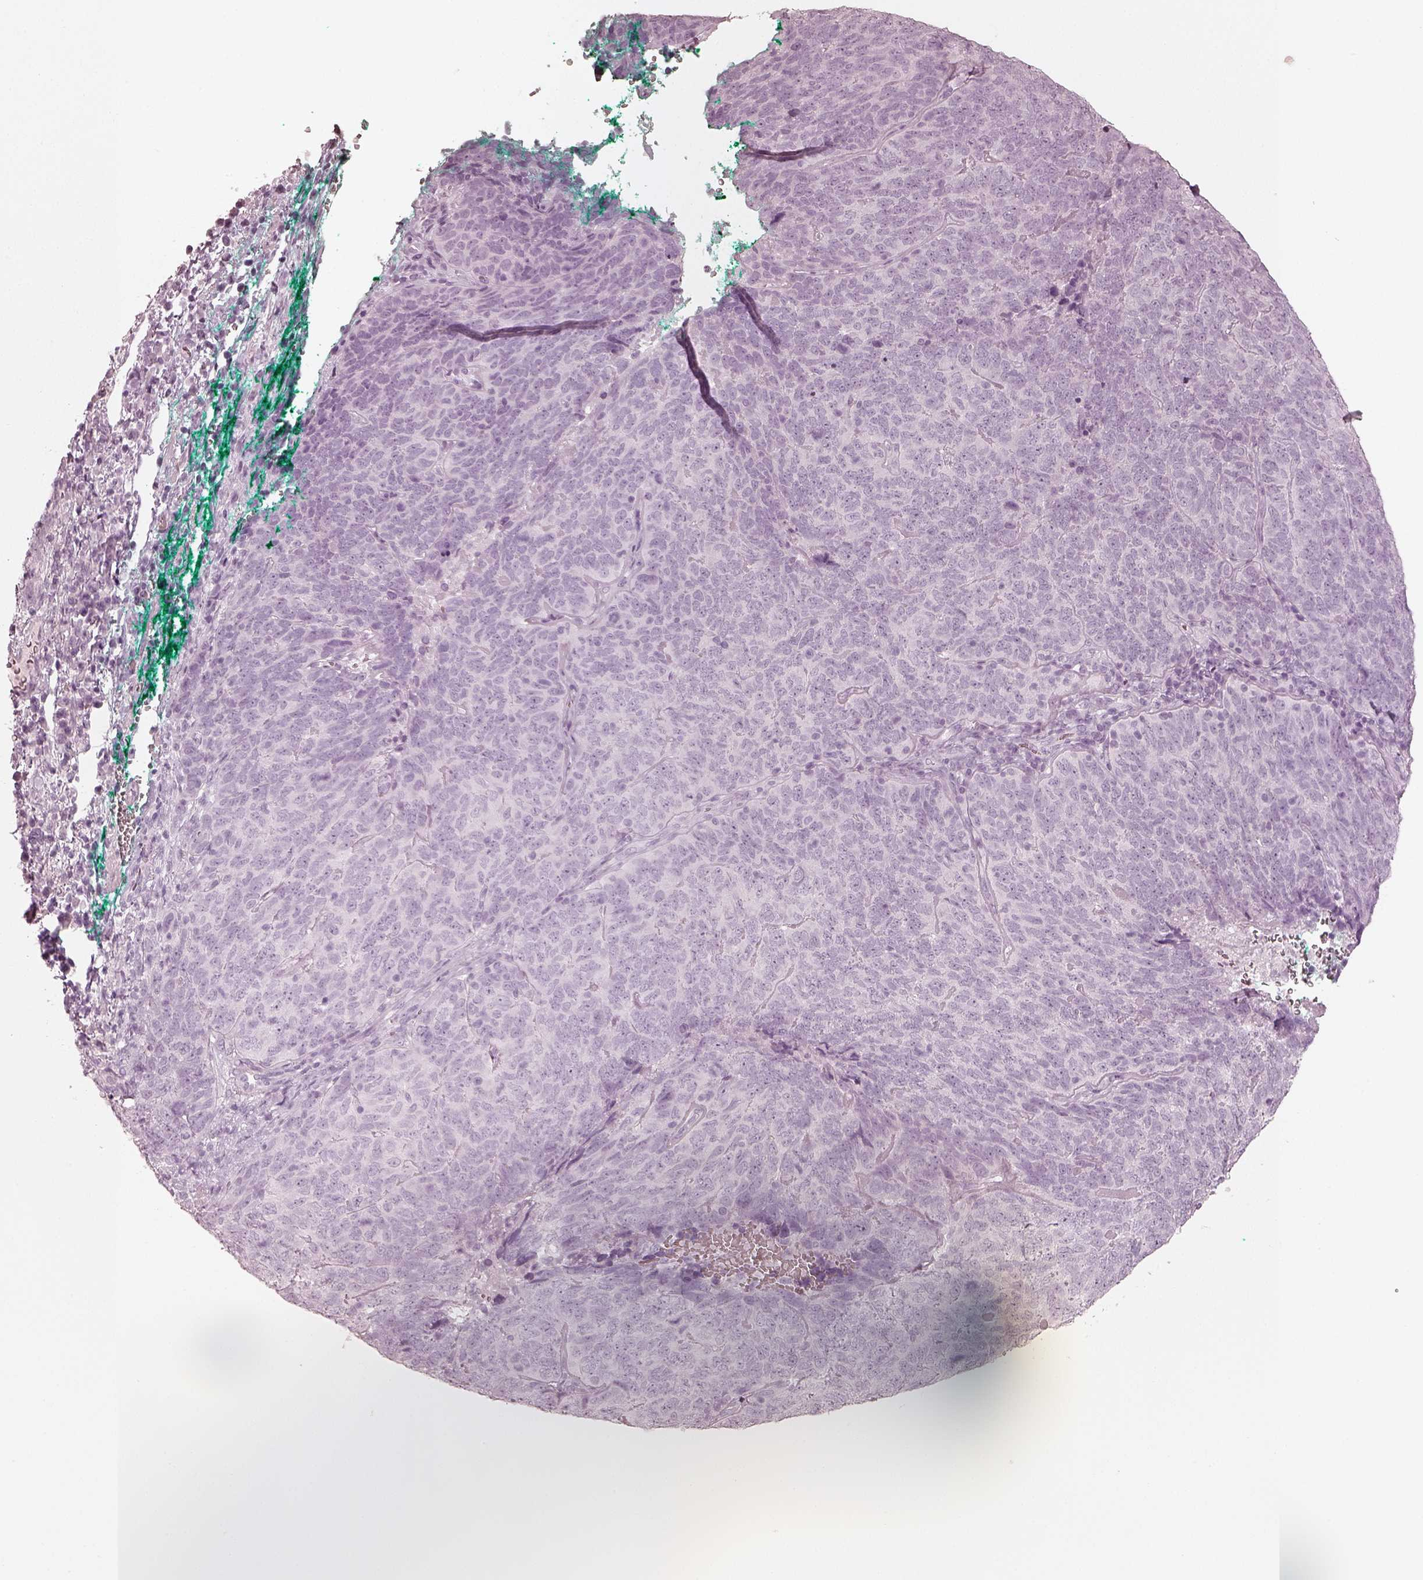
{"staining": {"intensity": "negative", "quantity": "none", "location": "none"}, "tissue": "skin cancer", "cell_type": "Tumor cells", "image_type": "cancer", "snomed": [{"axis": "morphology", "description": "Squamous cell carcinoma, NOS"}, {"axis": "topography", "description": "Skin"}, {"axis": "topography", "description": "Anal"}], "caption": "Skin cancer was stained to show a protein in brown. There is no significant expression in tumor cells. (Brightfield microscopy of DAB immunohistochemistry (IHC) at high magnification).", "gene": "KRT72", "patient": {"sex": "female", "age": 51}}